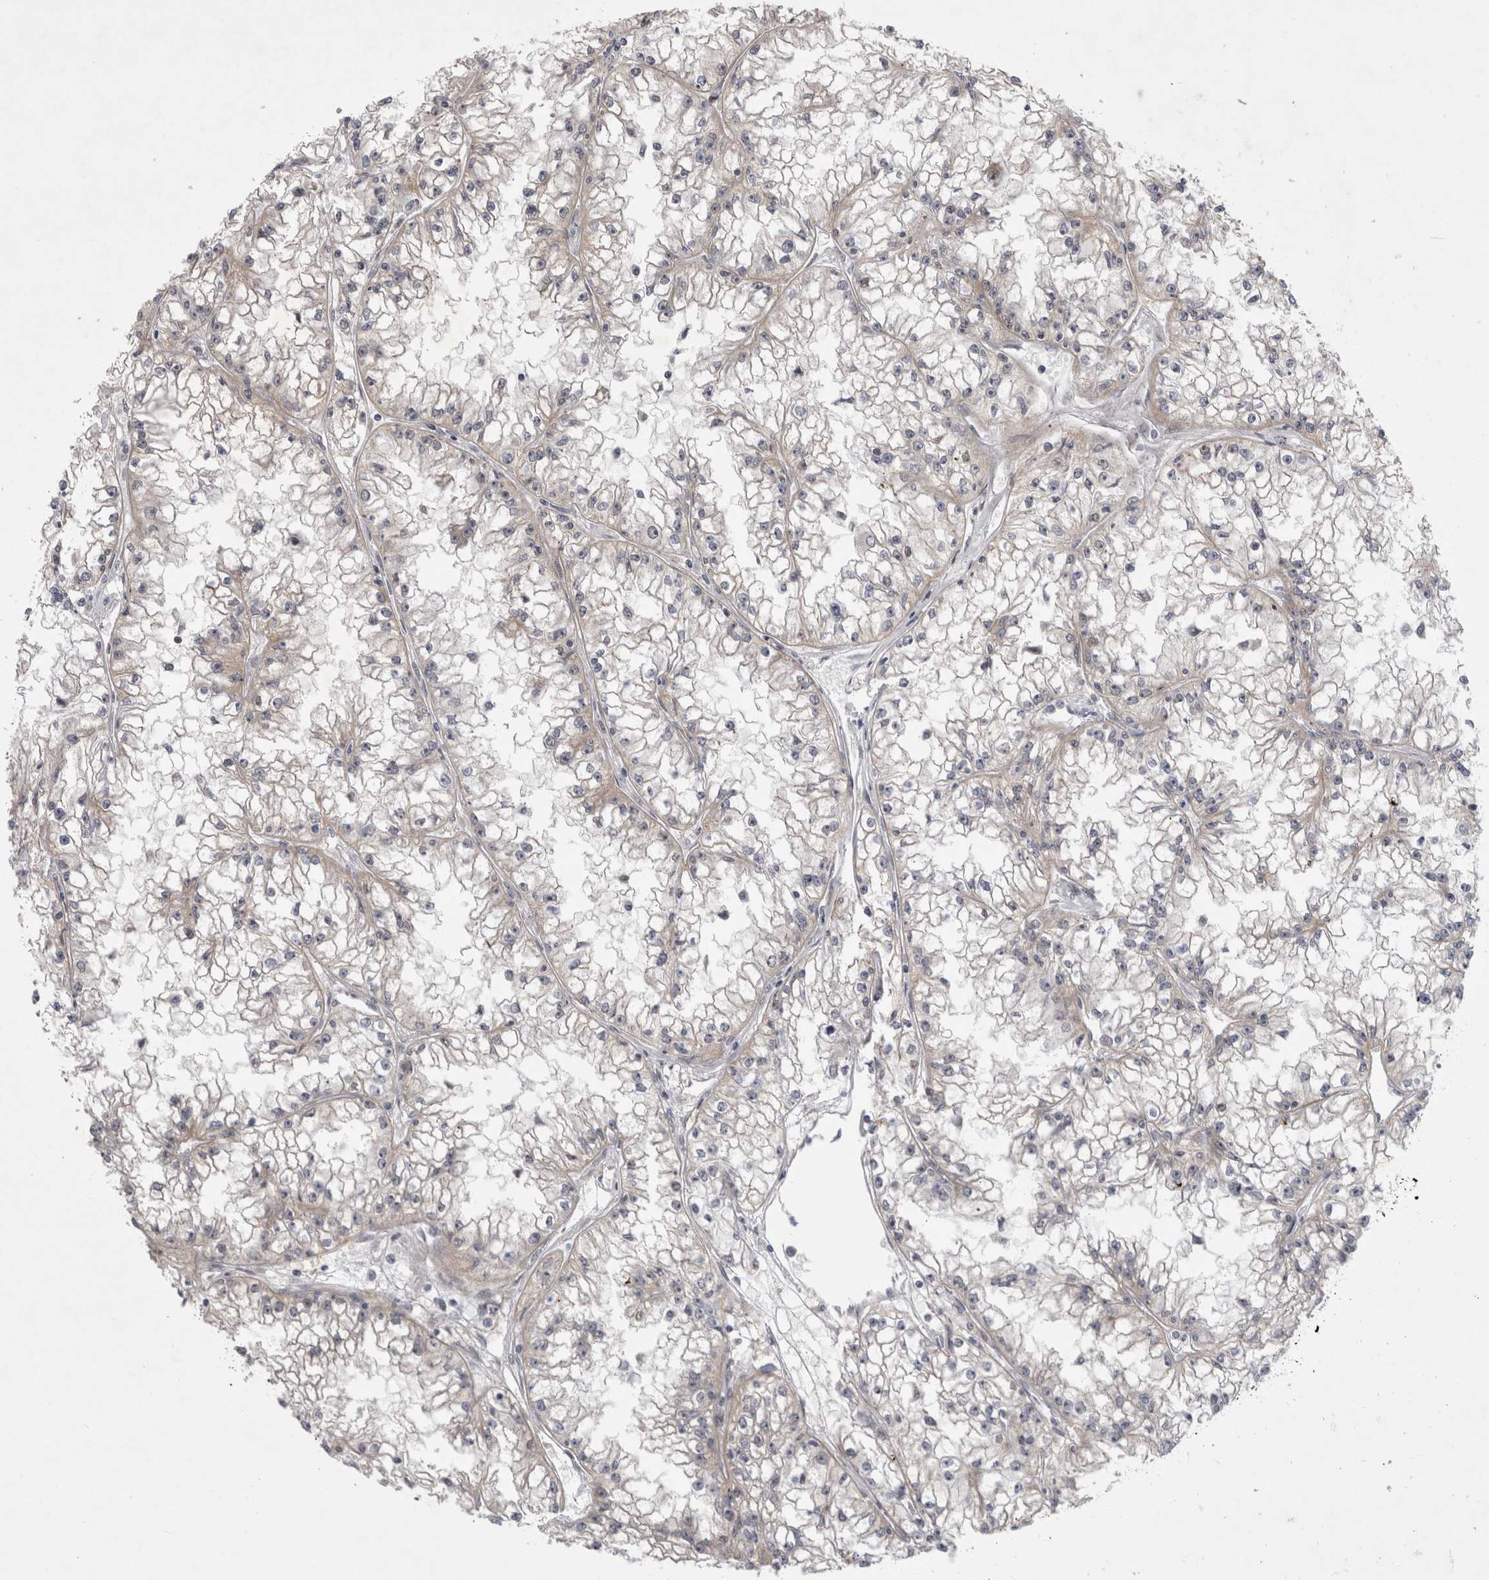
{"staining": {"intensity": "negative", "quantity": "none", "location": "none"}, "tissue": "renal cancer", "cell_type": "Tumor cells", "image_type": "cancer", "snomed": [{"axis": "morphology", "description": "Adenocarcinoma, NOS"}, {"axis": "topography", "description": "Kidney"}], "caption": "IHC of human renal cancer (adenocarcinoma) displays no staining in tumor cells.", "gene": "NENF", "patient": {"sex": "male", "age": 56}}